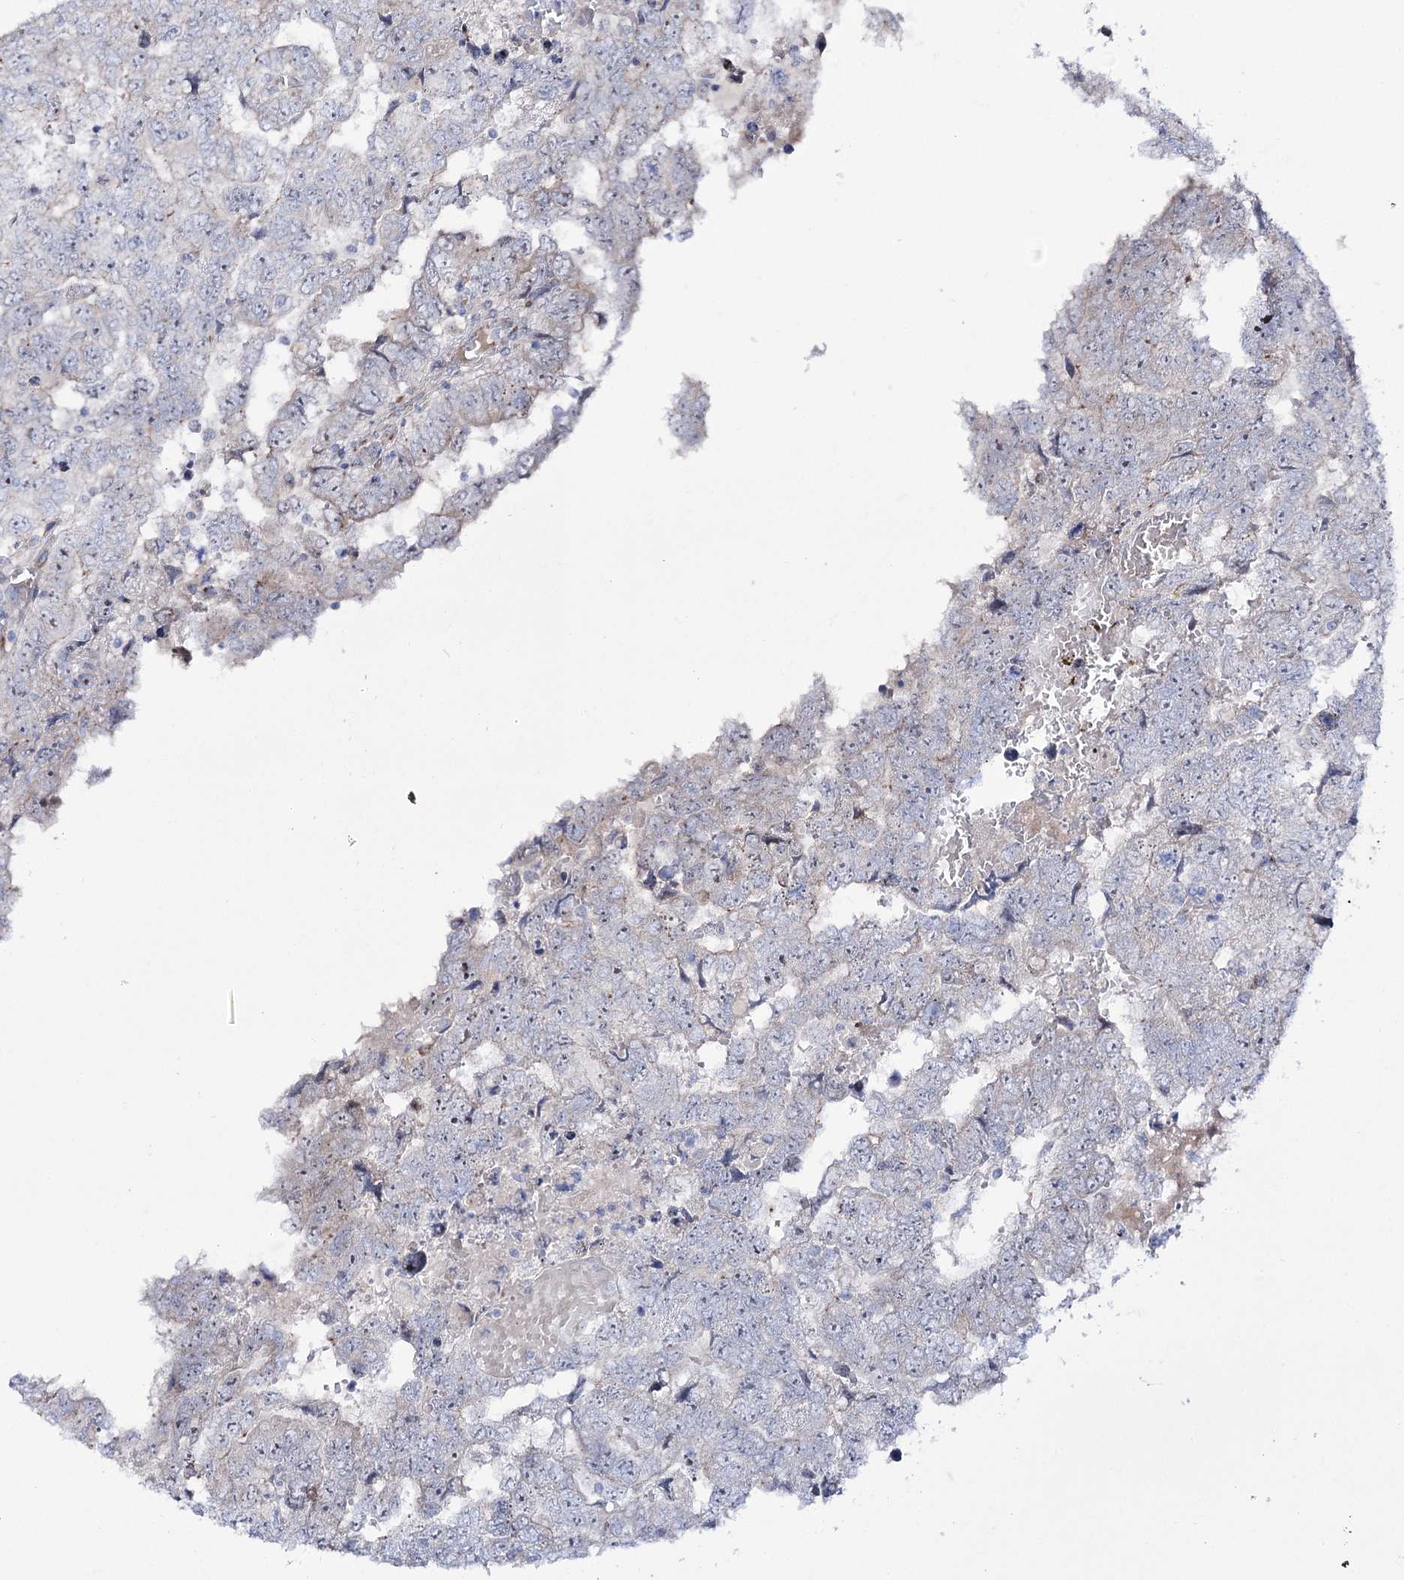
{"staining": {"intensity": "negative", "quantity": "none", "location": "none"}, "tissue": "testis cancer", "cell_type": "Tumor cells", "image_type": "cancer", "snomed": [{"axis": "morphology", "description": "Carcinoma, Embryonal, NOS"}, {"axis": "topography", "description": "Testis"}], "caption": "A photomicrograph of testis embryonal carcinoma stained for a protein shows no brown staining in tumor cells. The staining is performed using DAB brown chromogen with nuclei counter-stained in using hematoxylin.", "gene": "METTL5", "patient": {"sex": "male", "age": 36}}